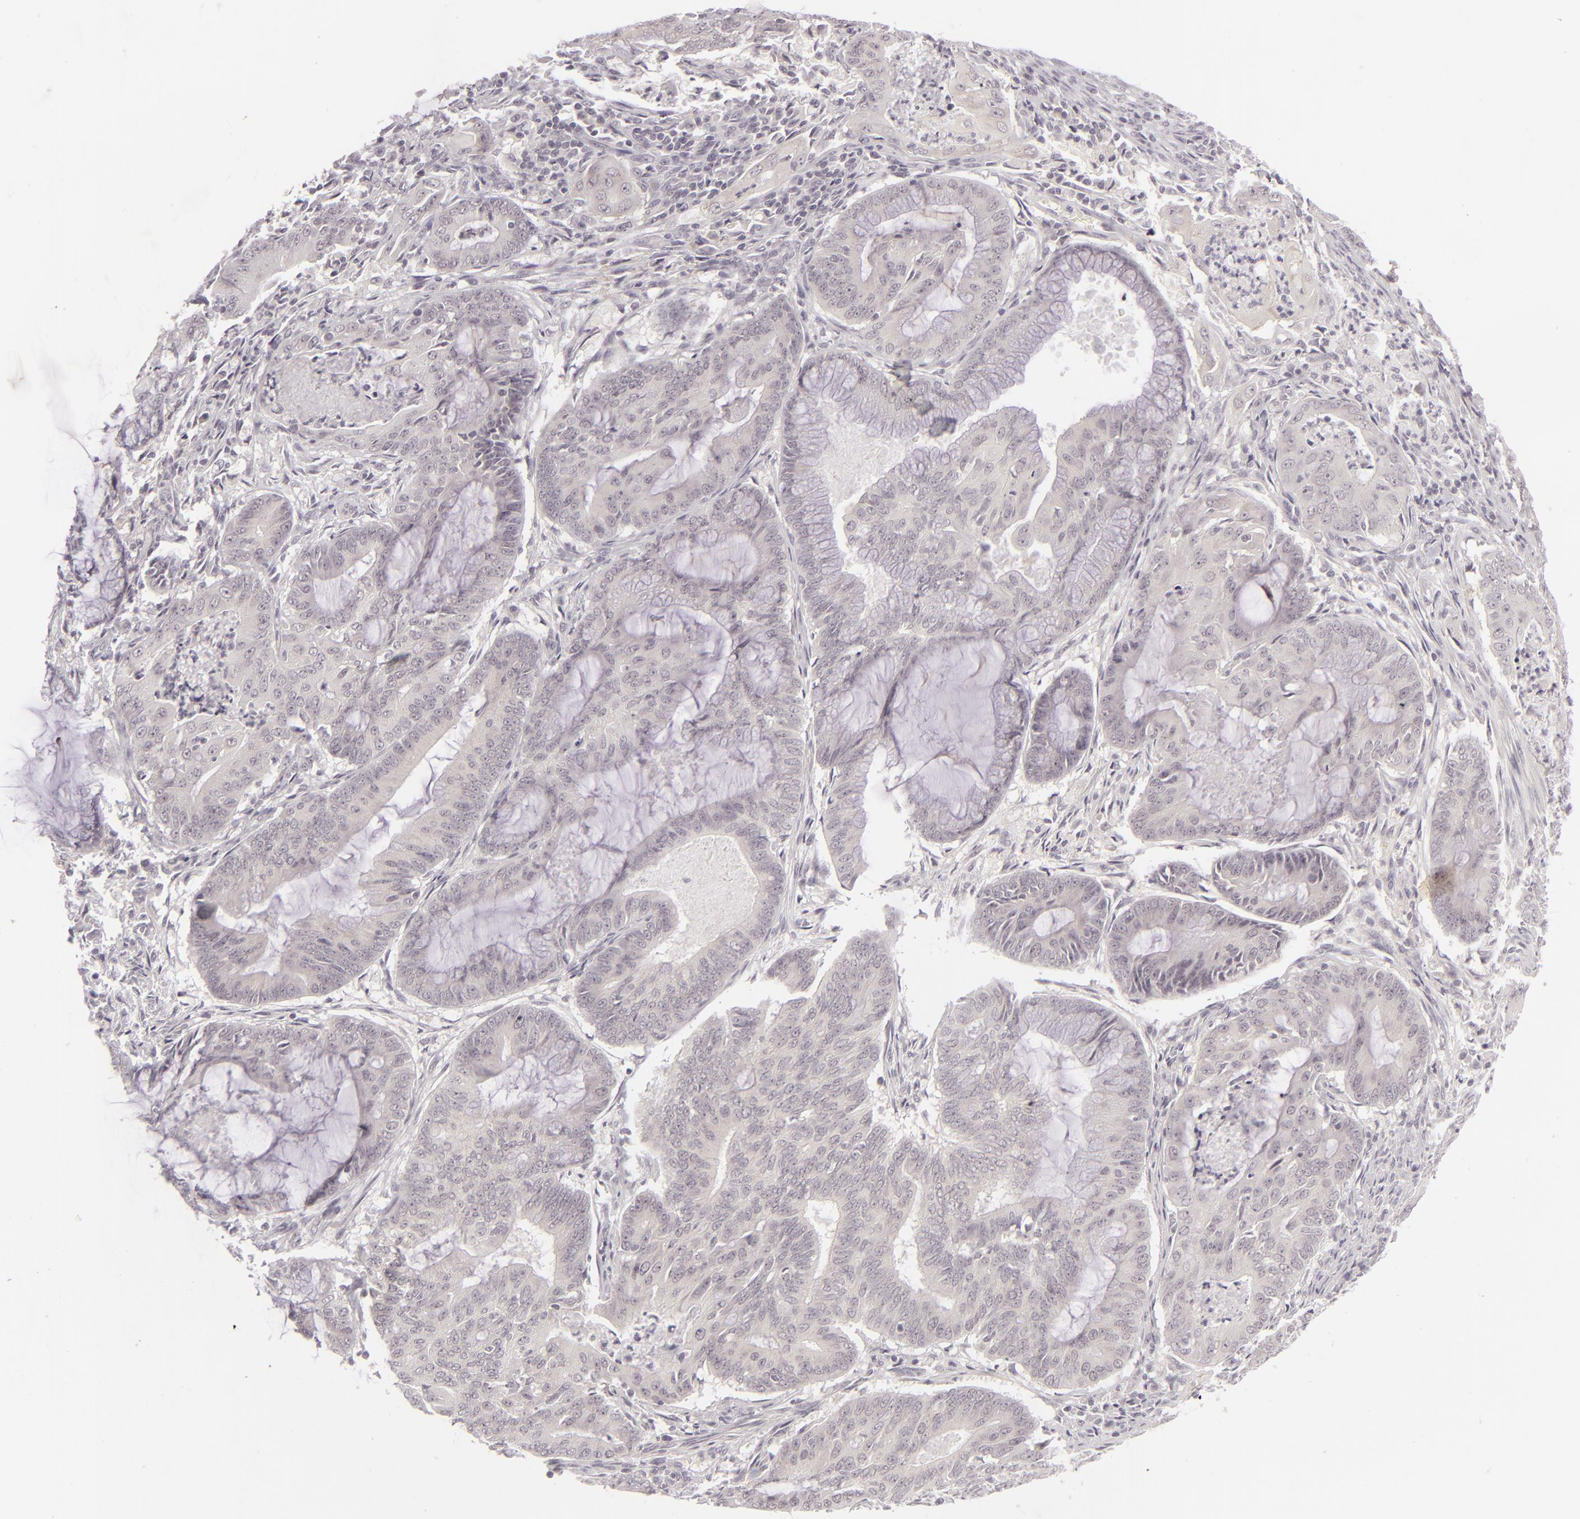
{"staining": {"intensity": "negative", "quantity": "none", "location": "none"}, "tissue": "endometrial cancer", "cell_type": "Tumor cells", "image_type": "cancer", "snomed": [{"axis": "morphology", "description": "Adenocarcinoma, NOS"}, {"axis": "topography", "description": "Endometrium"}], "caption": "A photomicrograph of human endometrial adenocarcinoma is negative for staining in tumor cells. Brightfield microscopy of IHC stained with DAB (3,3'-diaminobenzidine) (brown) and hematoxylin (blue), captured at high magnification.", "gene": "DLG3", "patient": {"sex": "female", "age": 63}}